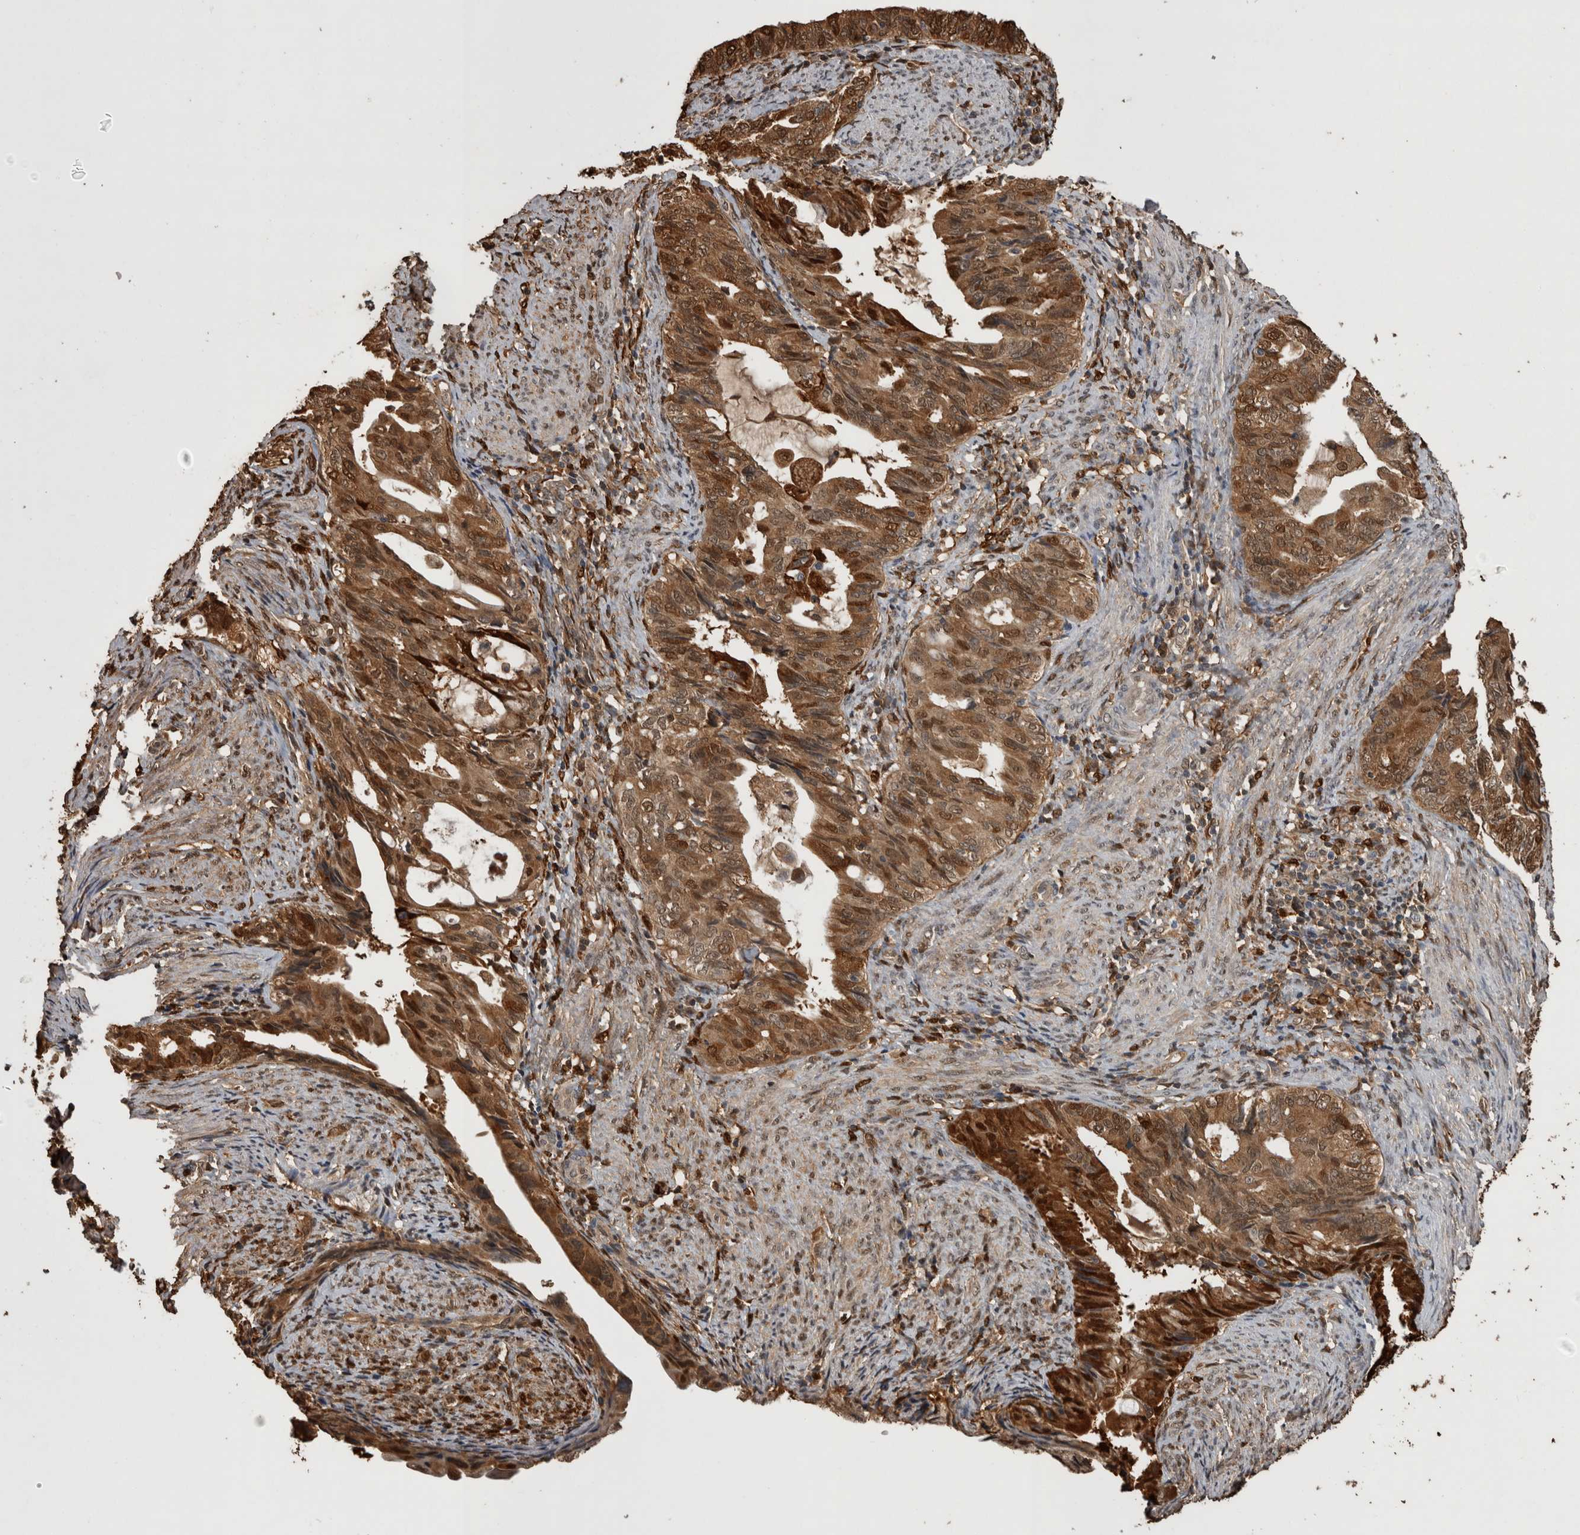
{"staining": {"intensity": "strong", "quantity": ">75%", "location": "cytoplasmic/membranous,nuclear"}, "tissue": "endometrial cancer", "cell_type": "Tumor cells", "image_type": "cancer", "snomed": [{"axis": "morphology", "description": "Adenocarcinoma, NOS"}, {"axis": "topography", "description": "Endometrium"}], "caption": "Approximately >75% of tumor cells in human endometrial adenocarcinoma display strong cytoplasmic/membranous and nuclear protein positivity as visualized by brown immunohistochemical staining.", "gene": "LXN", "patient": {"sex": "female", "age": 86}}